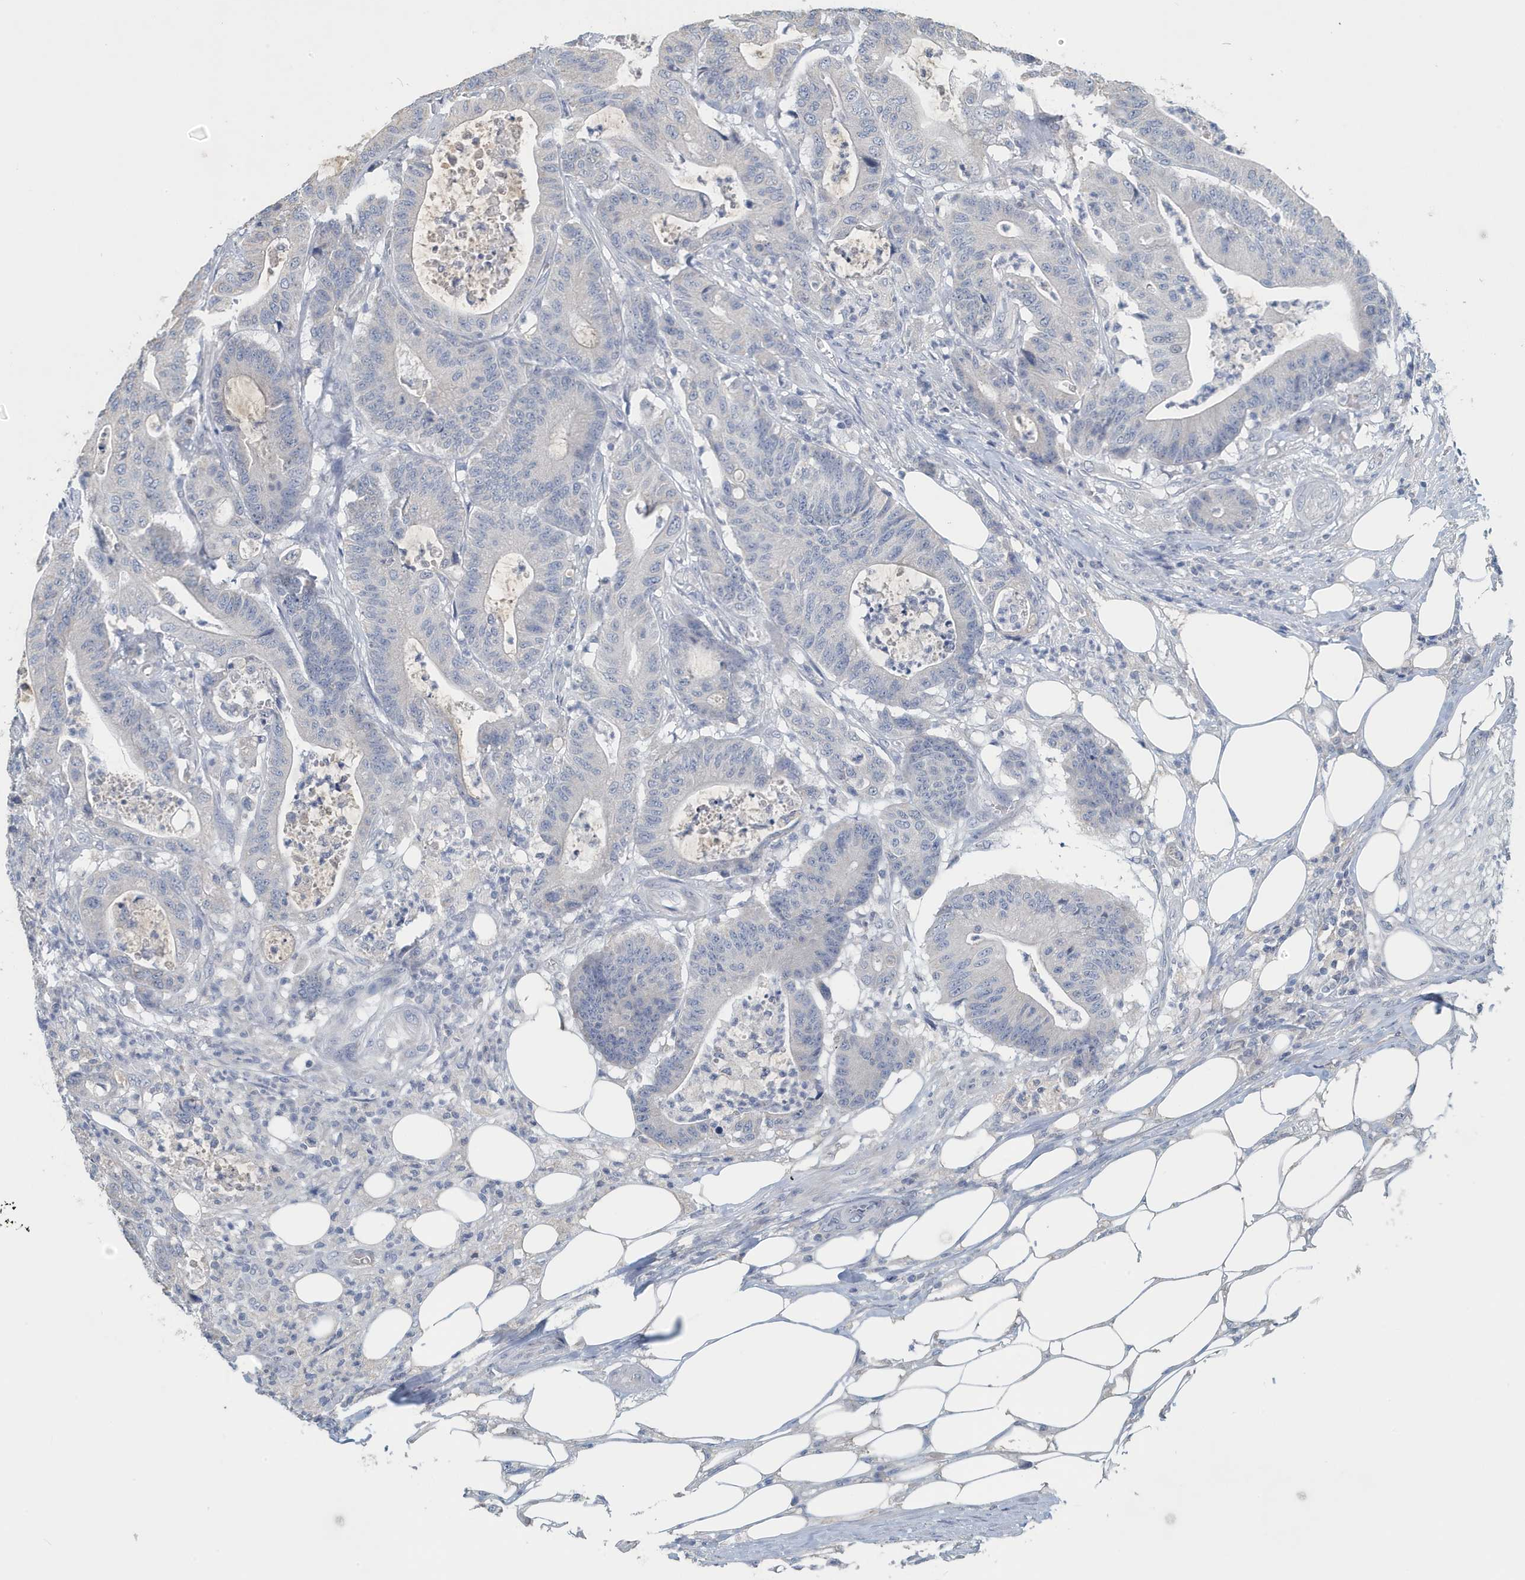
{"staining": {"intensity": "negative", "quantity": "none", "location": "none"}, "tissue": "colorectal cancer", "cell_type": "Tumor cells", "image_type": "cancer", "snomed": [{"axis": "morphology", "description": "Adenocarcinoma, NOS"}, {"axis": "topography", "description": "Colon"}], "caption": "Immunohistochemical staining of colorectal cancer demonstrates no significant staining in tumor cells.", "gene": "UGT2B4", "patient": {"sex": "female", "age": 84}}